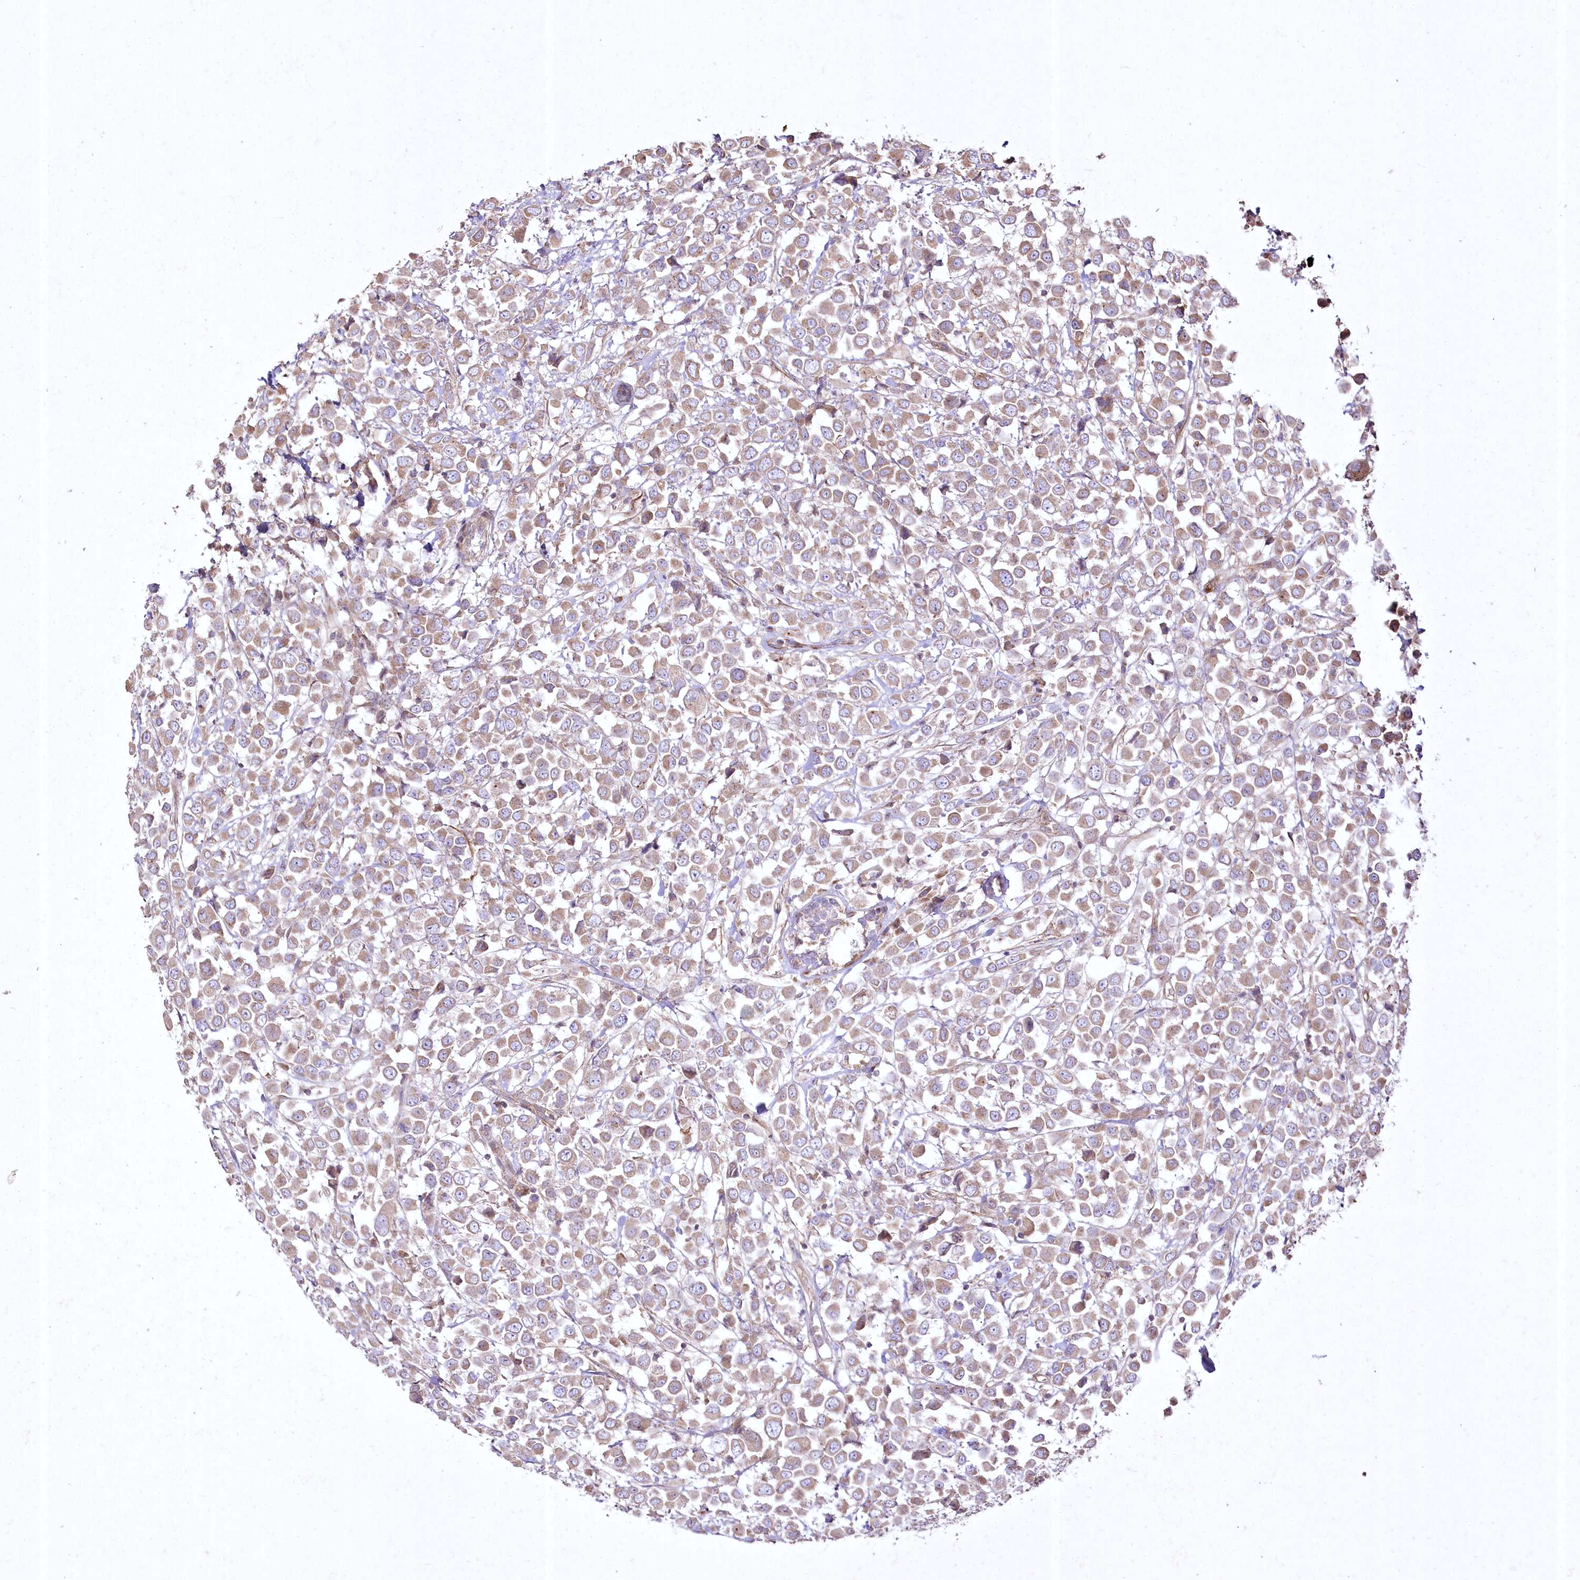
{"staining": {"intensity": "weak", "quantity": ">75%", "location": "cytoplasmic/membranous"}, "tissue": "breast cancer", "cell_type": "Tumor cells", "image_type": "cancer", "snomed": [{"axis": "morphology", "description": "Duct carcinoma"}, {"axis": "topography", "description": "Breast"}], "caption": "An image of human breast infiltrating ductal carcinoma stained for a protein exhibits weak cytoplasmic/membranous brown staining in tumor cells. Nuclei are stained in blue.", "gene": "SH3TC1", "patient": {"sex": "female", "age": 61}}